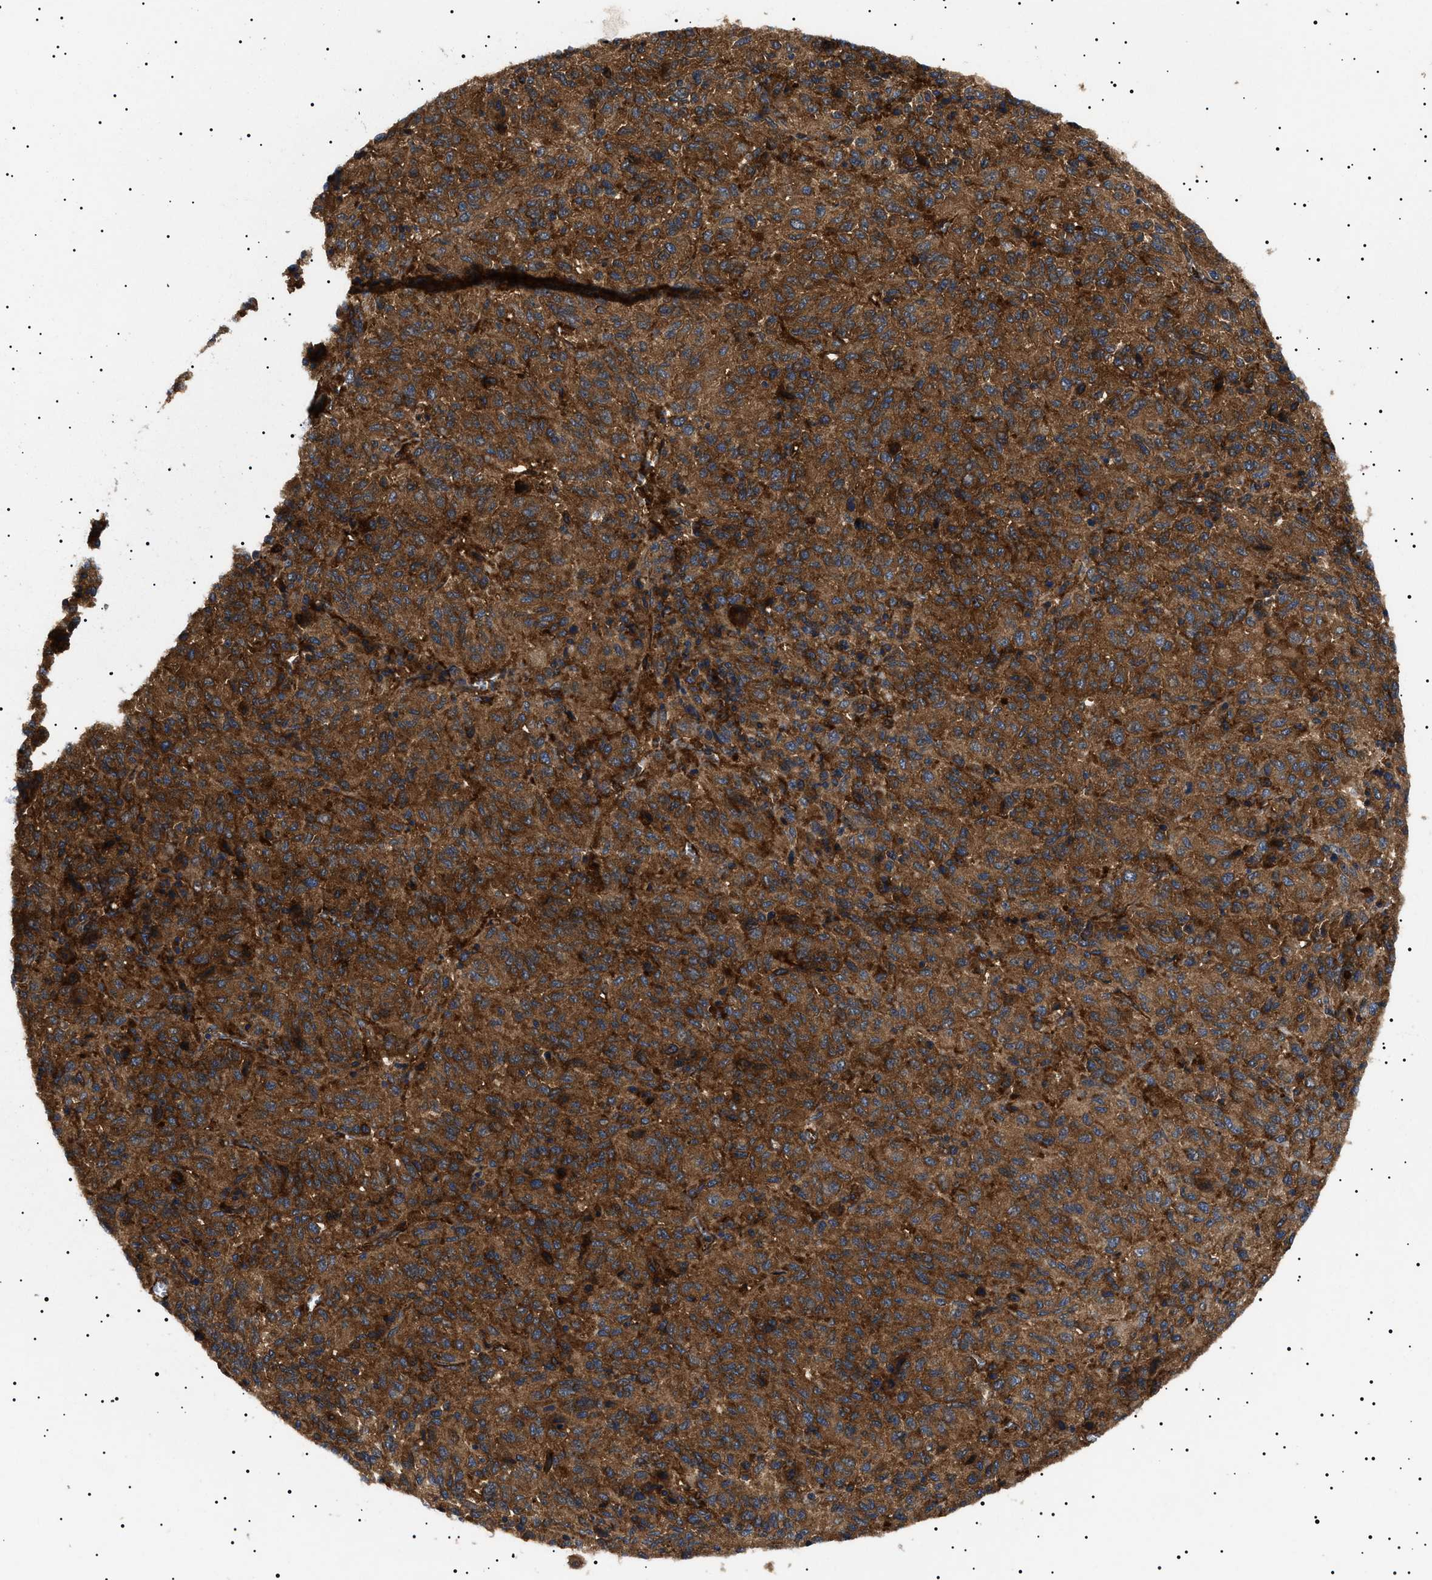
{"staining": {"intensity": "strong", "quantity": ">75%", "location": "cytoplasmic/membranous"}, "tissue": "melanoma", "cell_type": "Tumor cells", "image_type": "cancer", "snomed": [{"axis": "morphology", "description": "Malignant melanoma, Metastatic site"}, {"axis": "topography", "description": "Lung"}], "caption": "Protein expression by IHC shows strong cytoplasmic/membranous staining in about >75% of tumor cells in malignant melanoma (metastatic site).", "gene": "TPP2", "patient": {"sex": "male", "age": 64}}